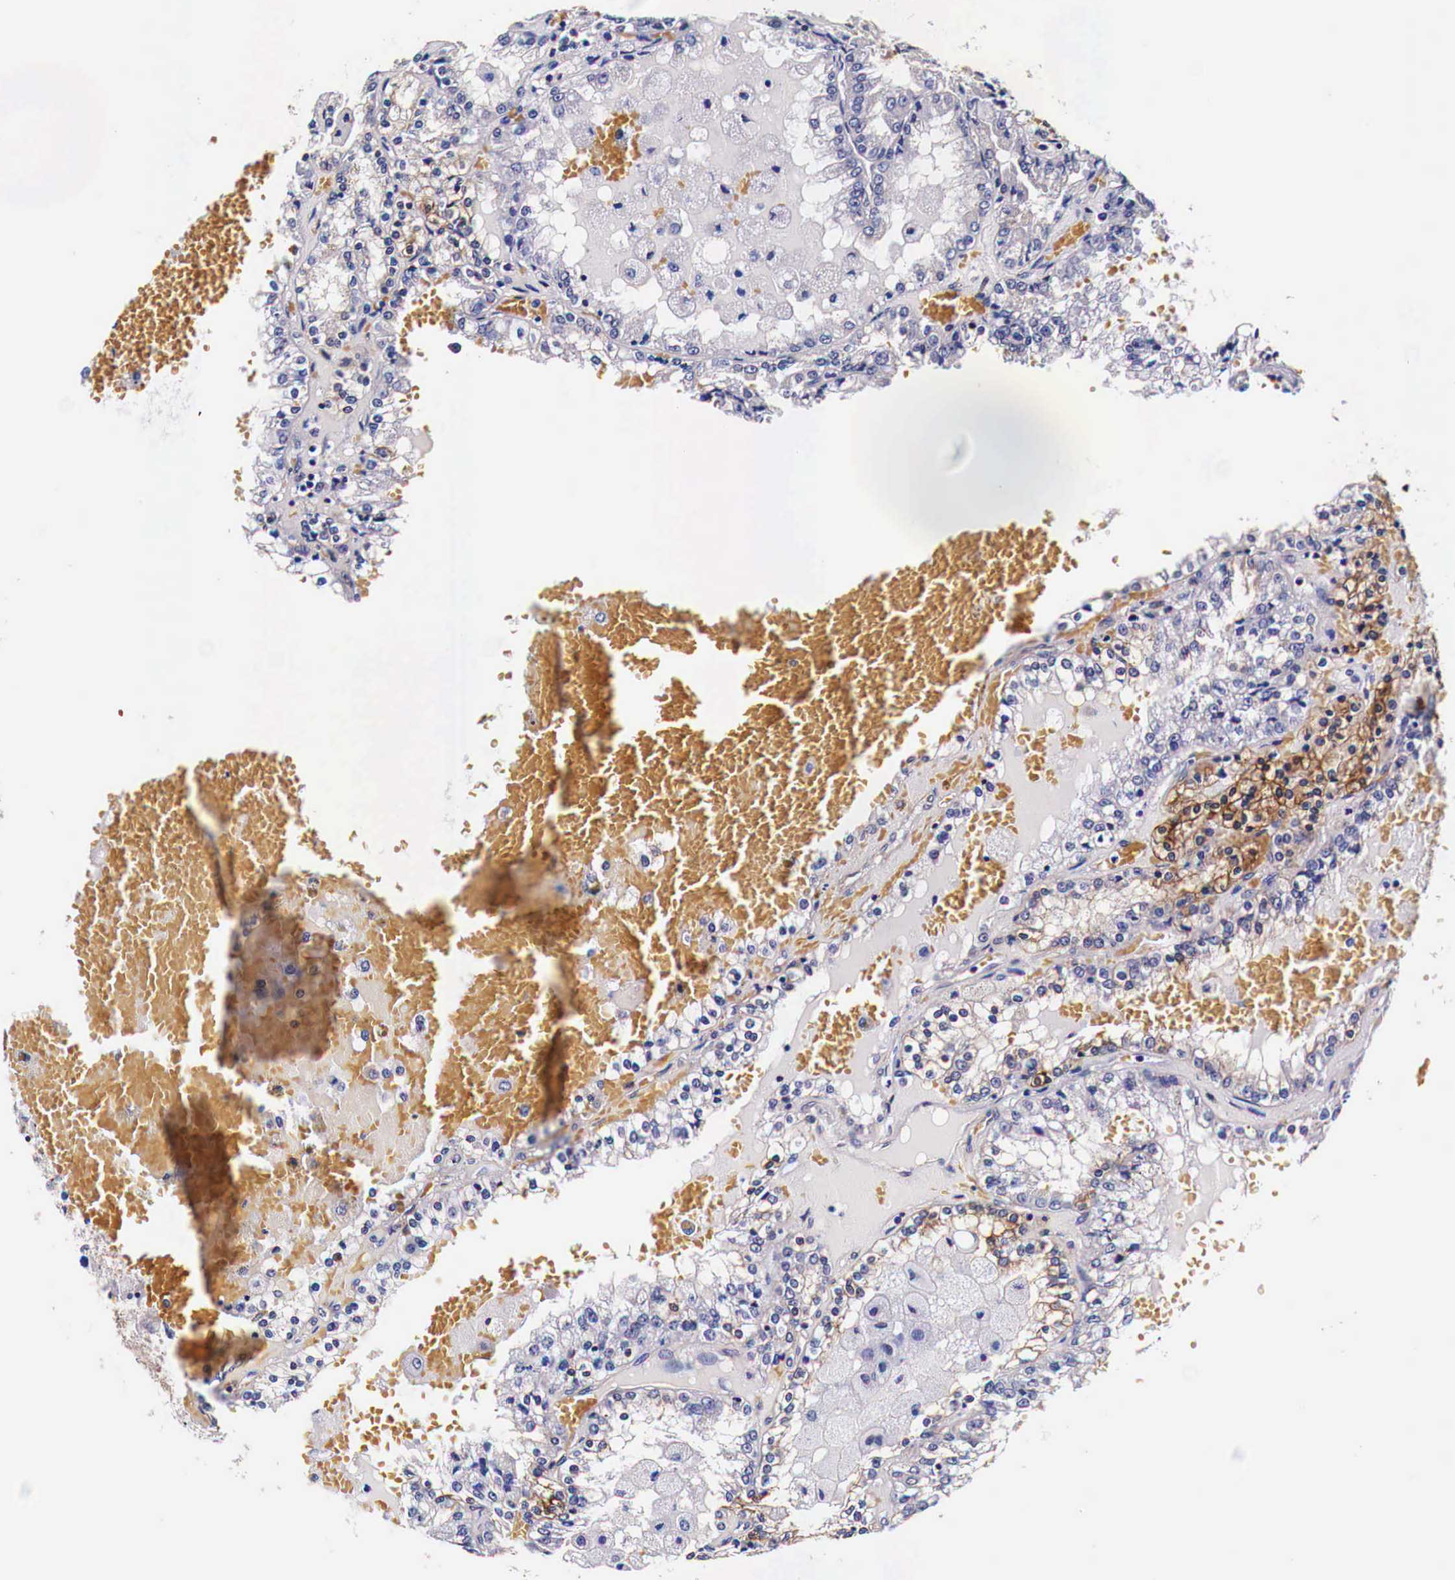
{"staining": {"intensity": "negative", "quantity": "none", "location": "none"}, "tissue": "renal cancer", "cell_type": "Tumor cells", "image_type": "cancer", "snomed": [{"axis": "morphology", "description": "Adenocarcinoma, NOS"}, {"axis": "topography", "description": "Kidney"}], "caption": "The image shows no staining of tumor cells in renal cancer (adenocarcinoma).", "gene": "HSPB1", "patient": {"sex": "female", "age": 56}}